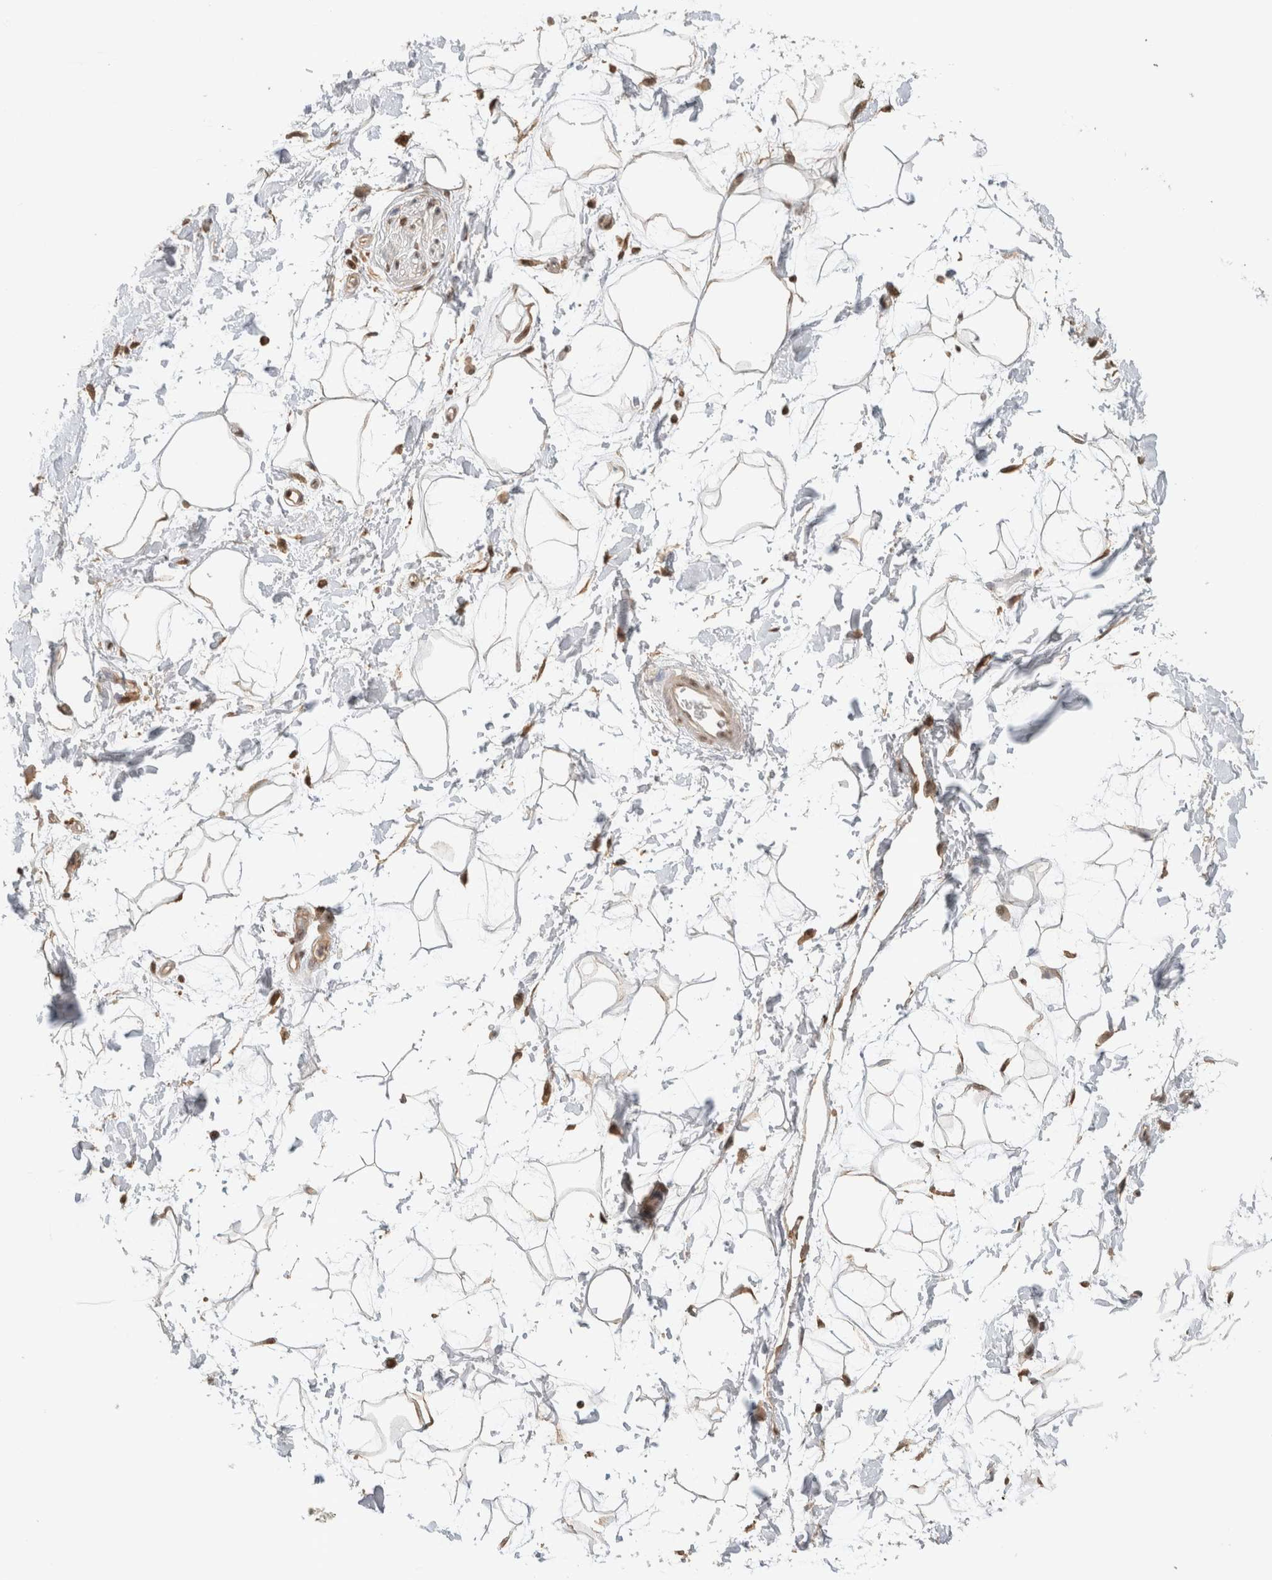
{"staining": {"intensity": "negative", "quantity": "none", "location": "none"}, "tissue": "adipose tissue", "cell_type": "Adipocytes", "image_type": "normal", "snomed": [{"axis": "morphology", "description": "Normal tissue, NOS"}, {"axis": "topography", "description": "Soft tissue"}], "caption": "High power microscopy histopathology image of an immunohistochemistry (IHC) photomicrograph of normal adipose tissue, revealing no significant expression in adipocytes.", "gene": "C1orf21", "patient": {"sex": "male", "age": 72}}